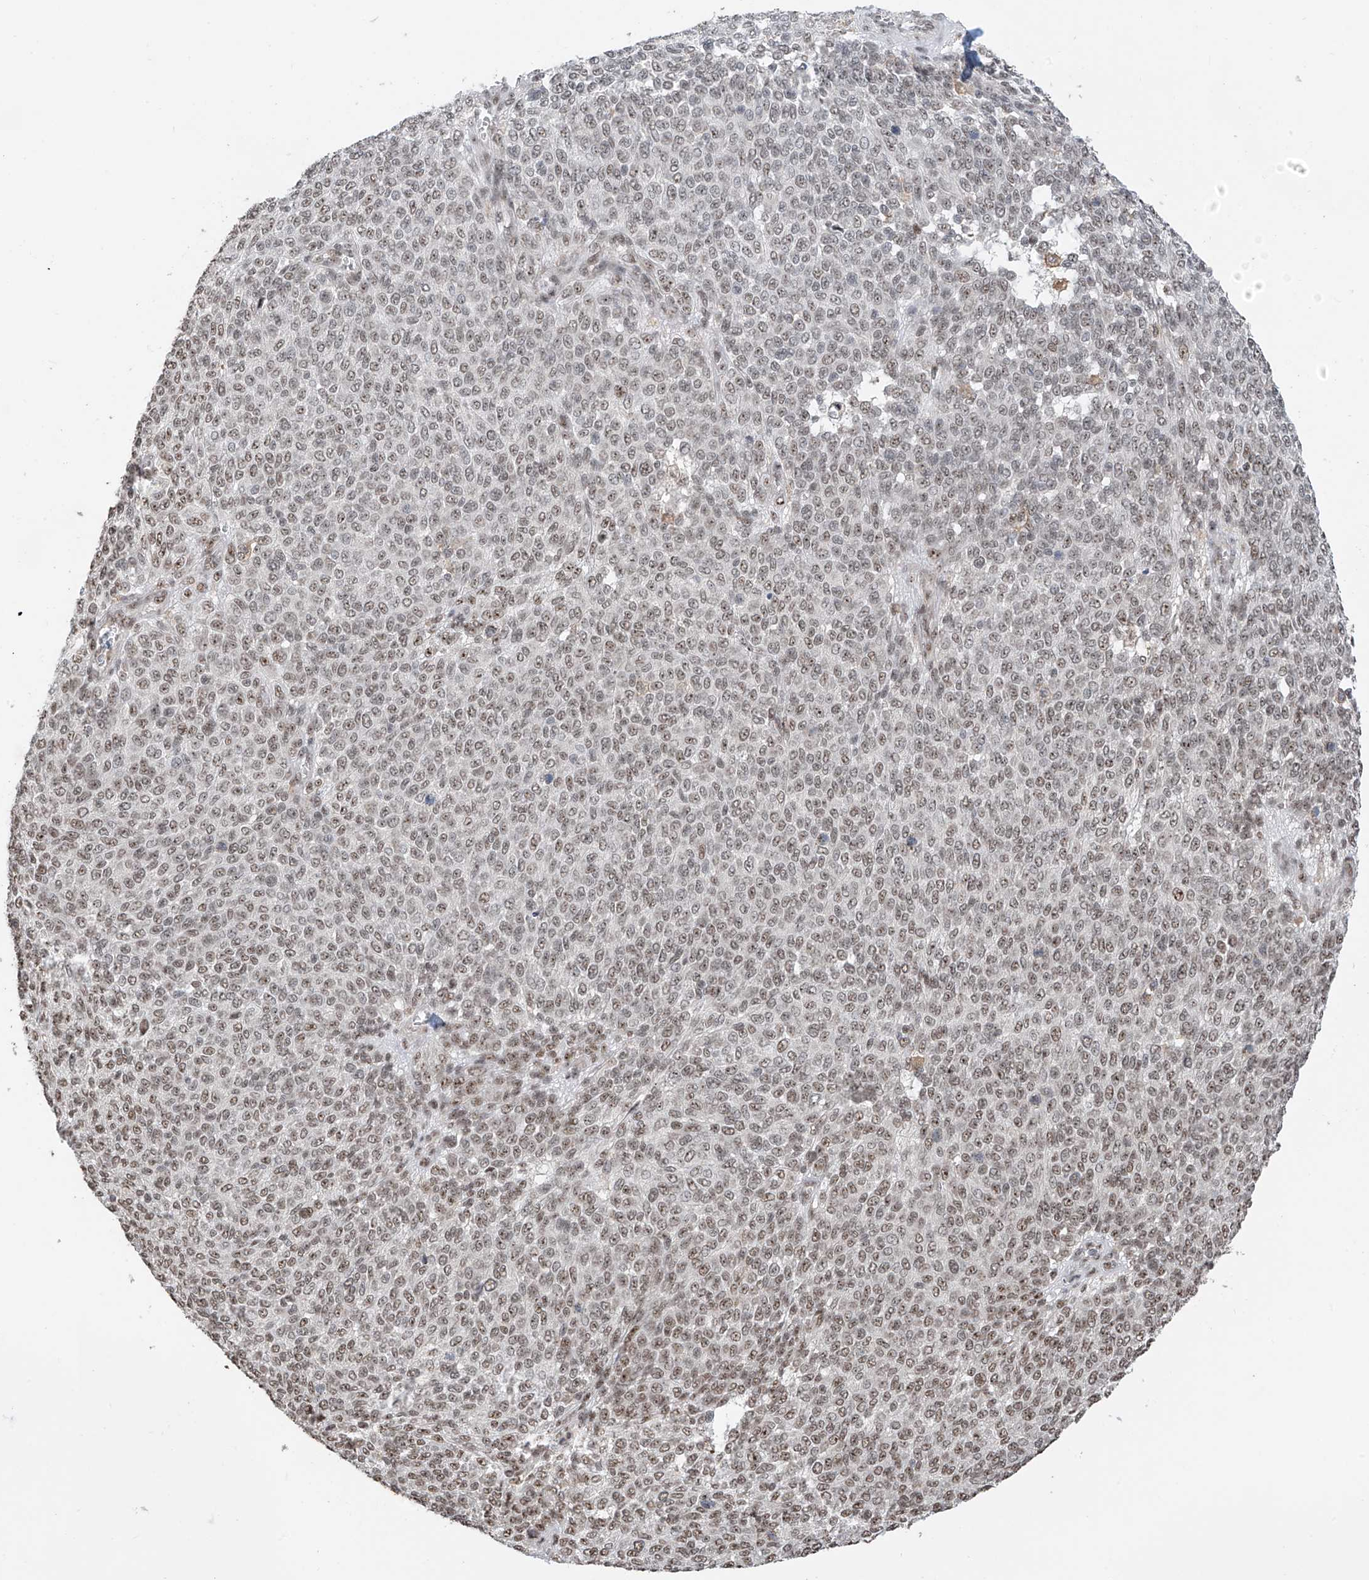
{"staining": {"intensity": "moderate", "quantity": "25%-75%", "location": "nuclear"}, "tissue": "melanoma", "cell_type": "Tumor cells", "image_type": "cancer", "snomed": [{"axis": "morphology", "description": "Malignant melanoma, NOS"}, {"axis": "topography", "description": "Skin"}], "caption": "Protein staining of malignant melanoma tissue shows moderate nuclear positivity in approximately 25%-75% of tumor cells.", "gene": "C1orf131", "patient": {"sex": "male", "age": 49}}